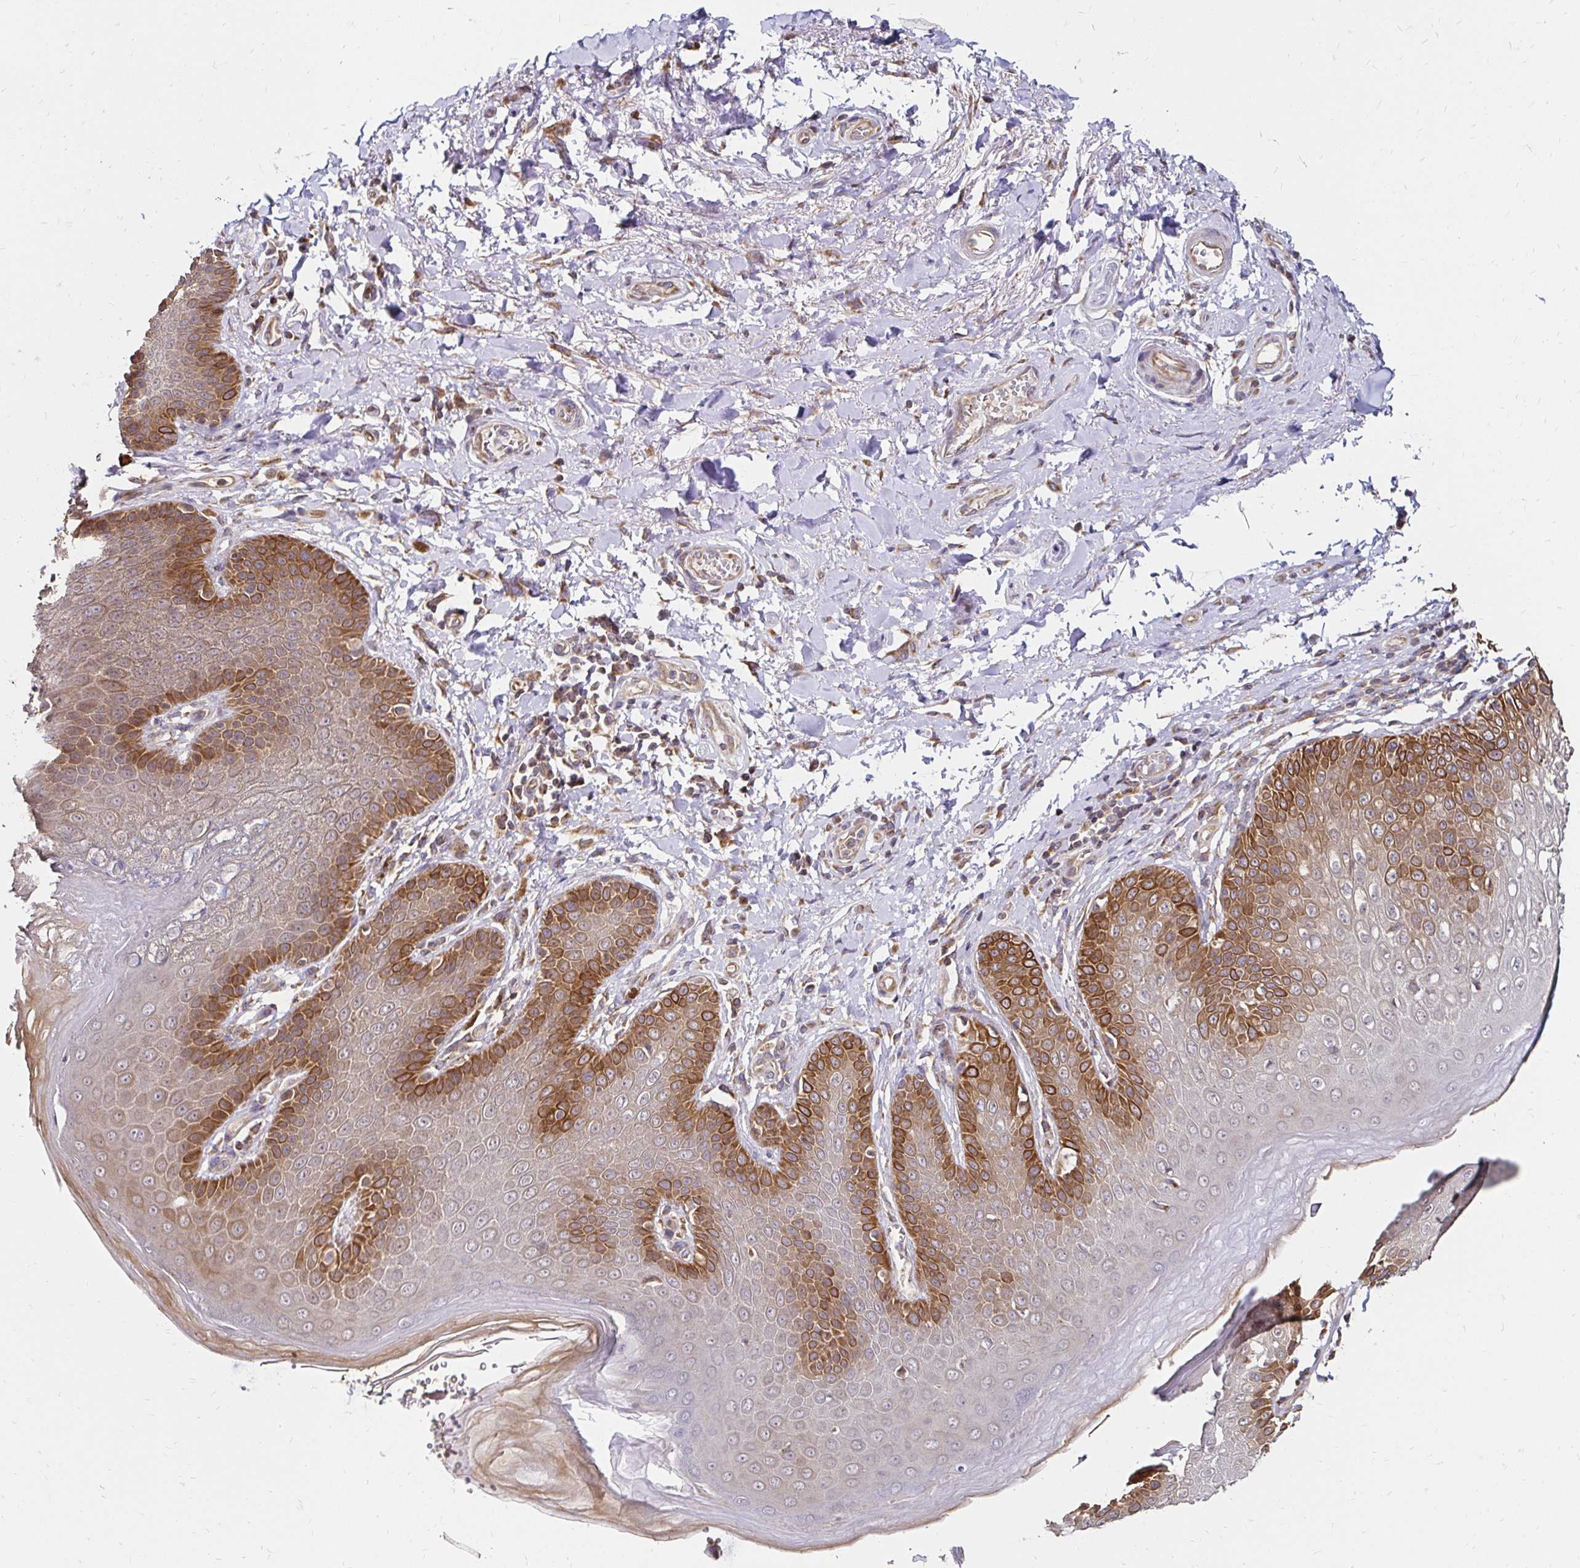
{"staining": {"intensity": "strong", "quantity": "25%-75%", "location": "cytoplasmic/membranous"}, "tissue": "skin", "cell_type": "Epidermal cells", "image_type": "normal", "snomed": [{"axis": "morphology", "description": "Normal tissue, NOS"}, {"axis": "topography", "description": "Peripheral nerve tissue"}], "caption": "Approximately 25%-75% of epidermal cells in benign skin reveal strong cytoplasmic/membranous protein expression as visualized by brown immunohistochemical staining.", "gene": "ZW10", "patient": {"sex": "male", "age": 51}}